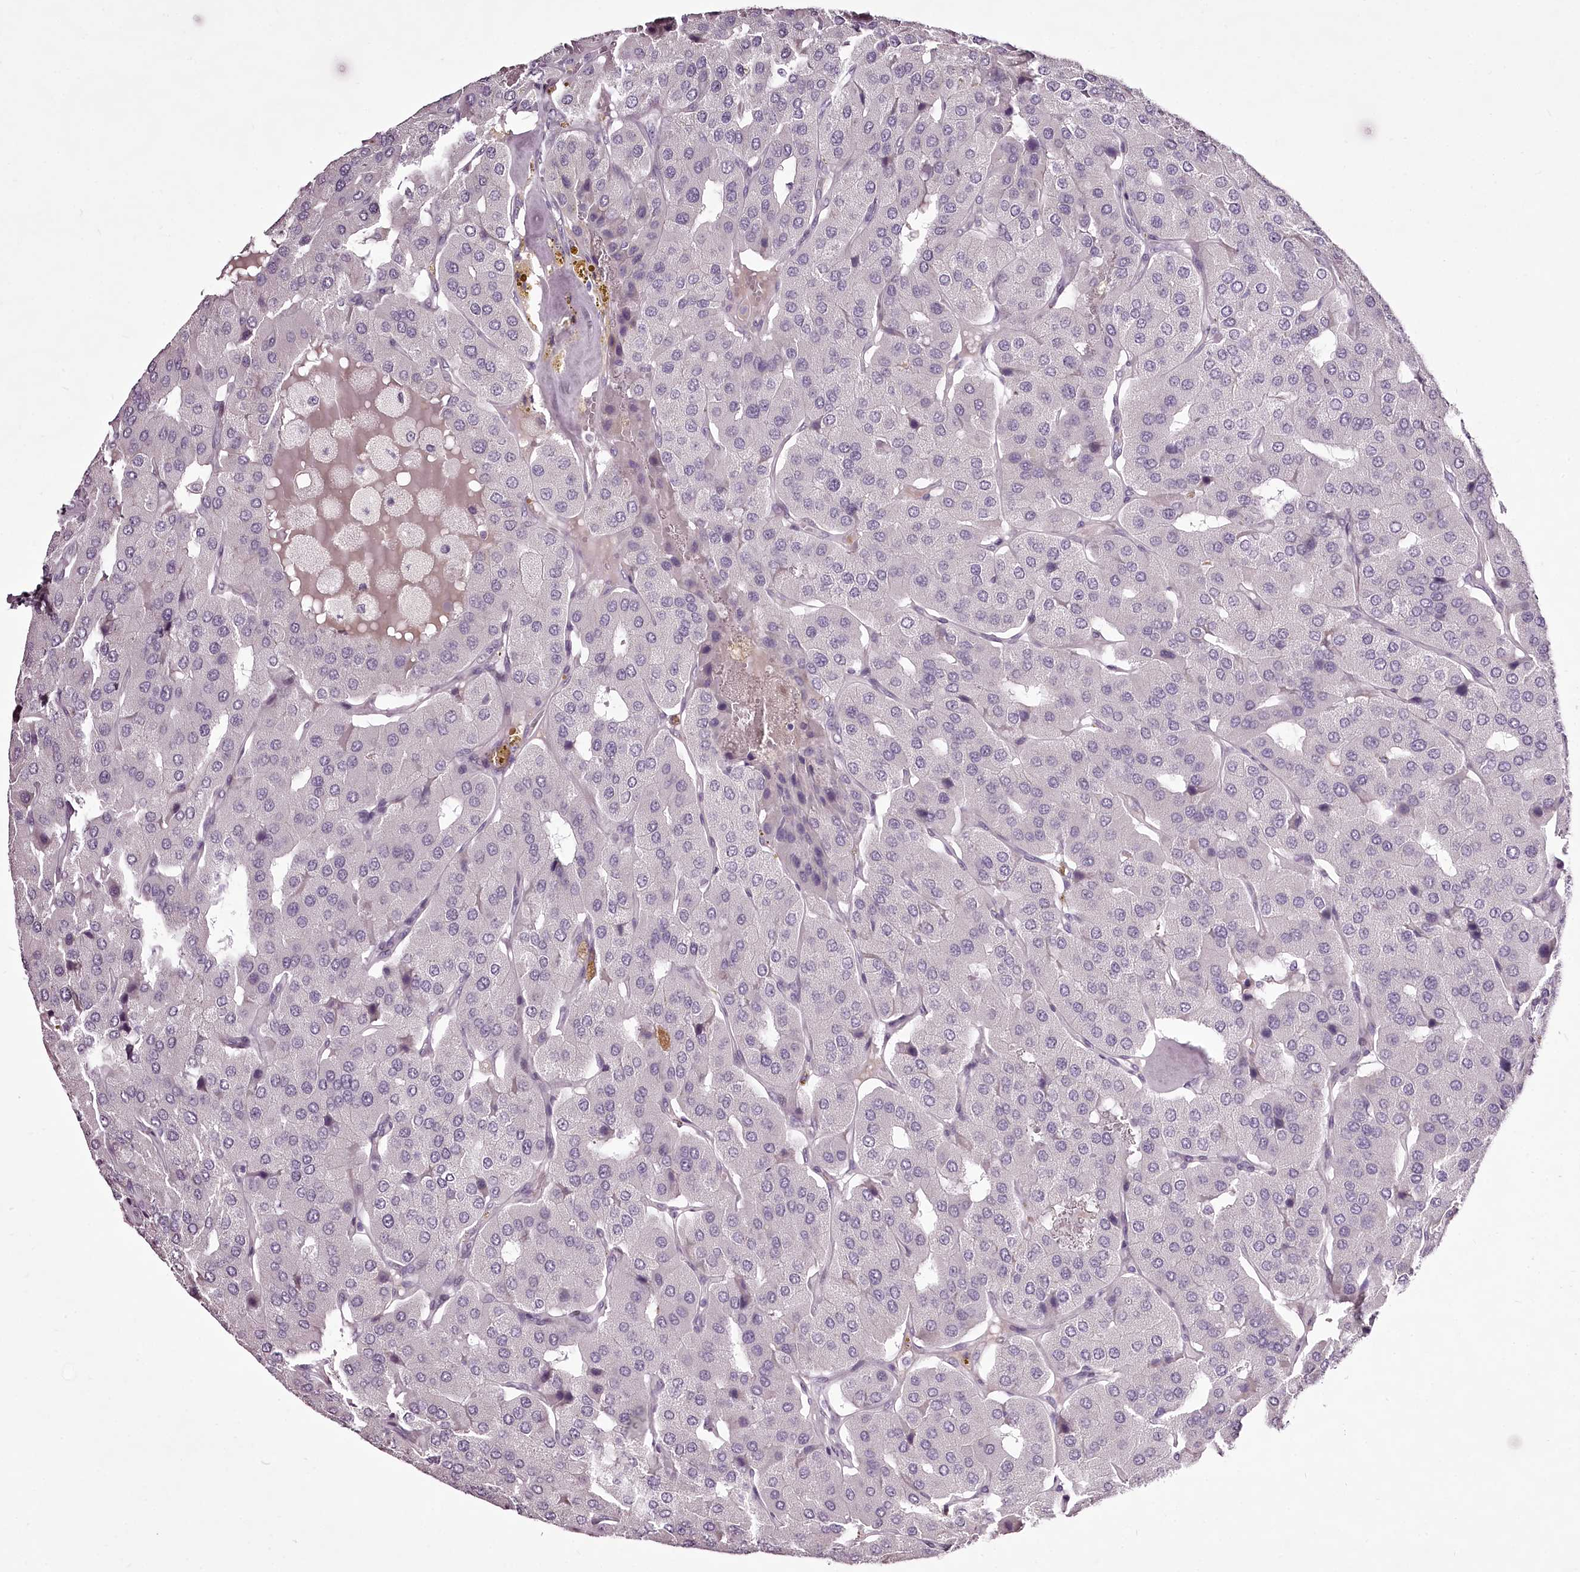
{"staining": {"intensity": "negative", "quantity": "none", "location": "none"}, "tissue": "parathyroid gland", "cell_type": "Glandular cells", "image_type": "normal", "snomed": [{"axis": "morphology", "description": "Normal tissue, NOS"}, {"axis": "morphology", "description": "Adenoma, NOS"}, {"axis": "topography", "description": "Parathyroid gland"}], "caption": "IHC histopathology image of unremarkable human parathyroid gland stained for a protein (brown), which demonstrates no staining in glandular cells.", "gene": "C1orf56", "patient": {"sex": "female", "age": 86}}